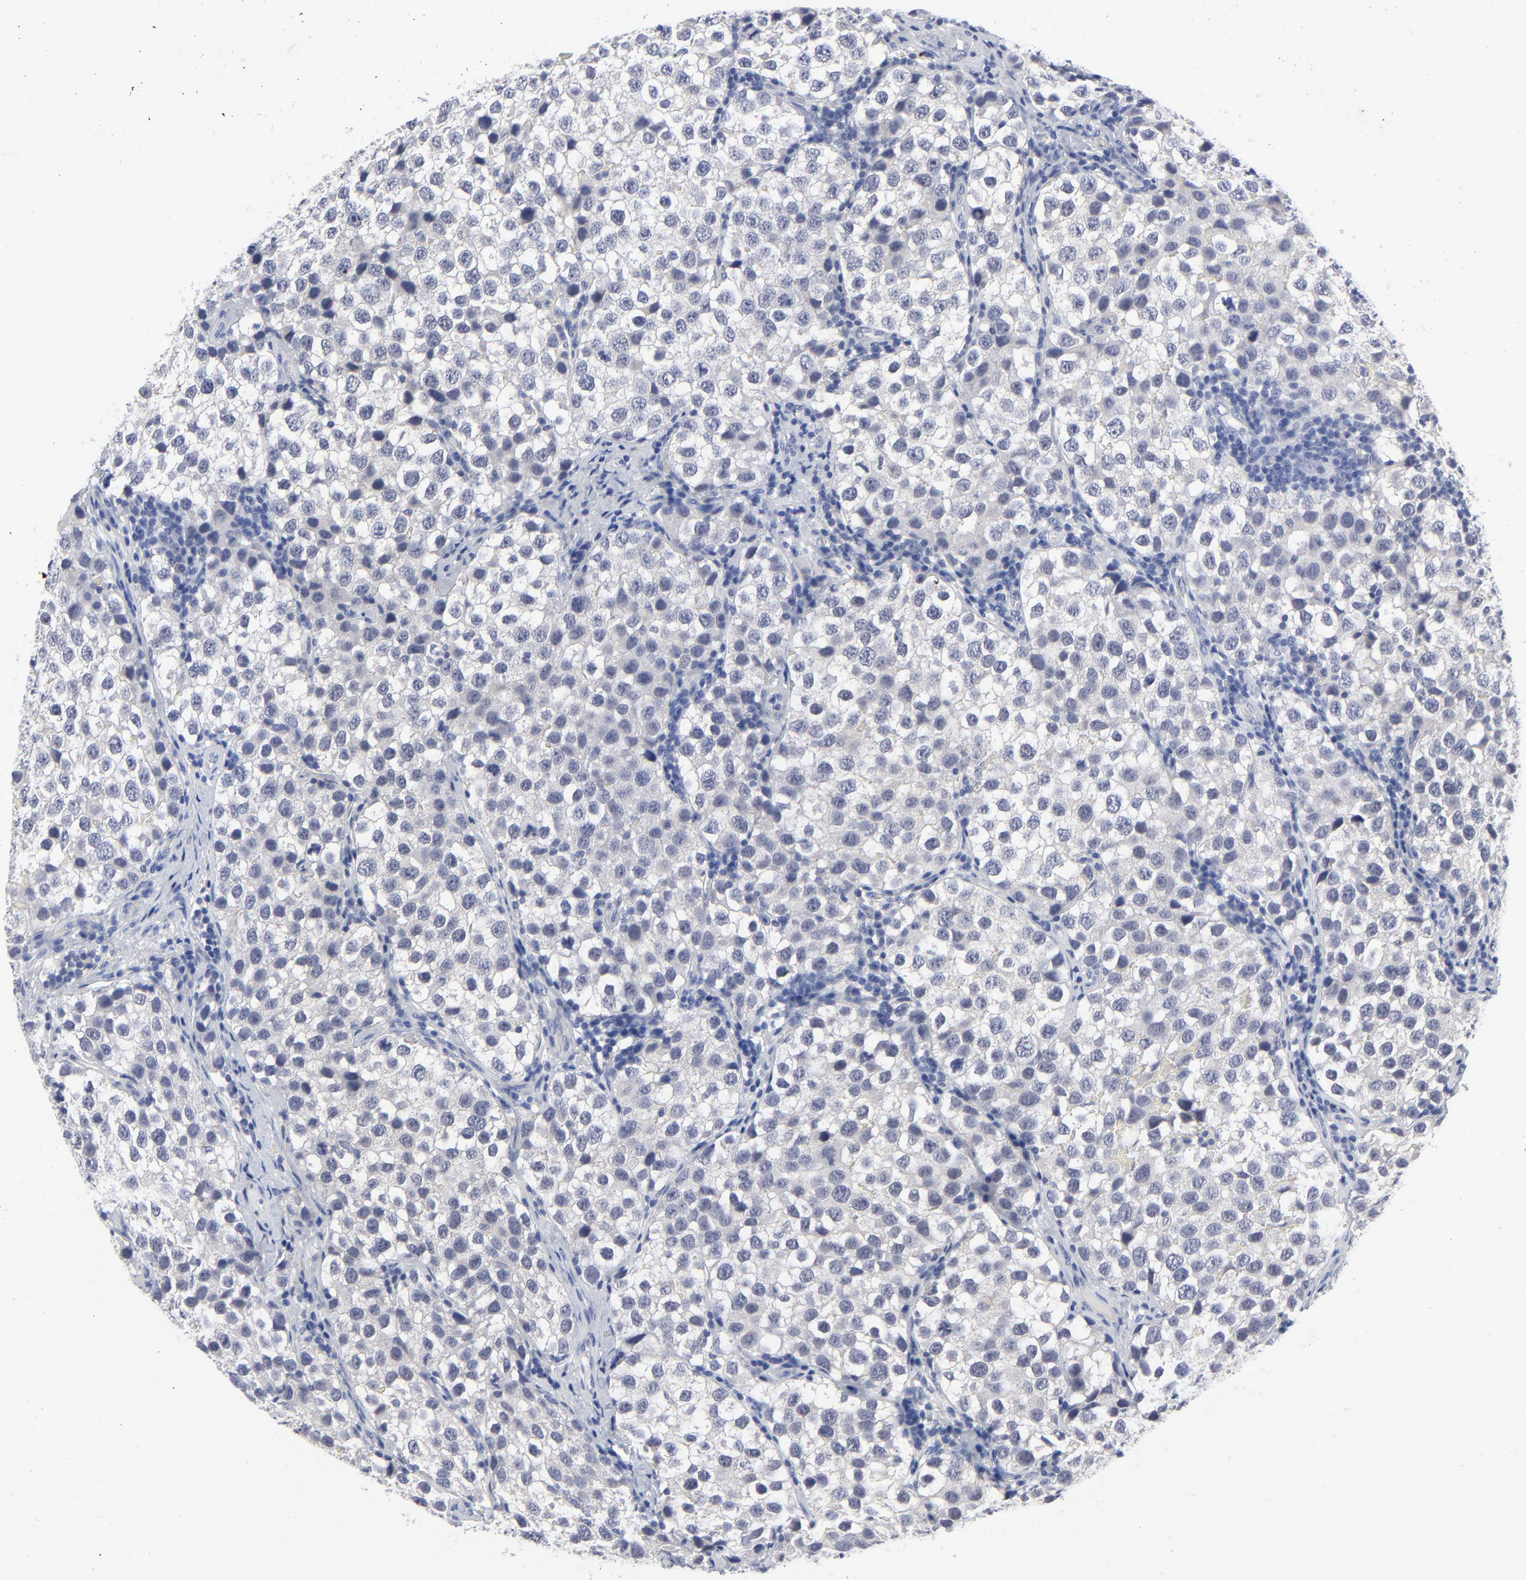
{"staining": {"intensity": "negative", "quantity": "none", "location": "none"}, "tissue": "testis cancer", "cell_type": "Tumor cells", "image_type": "cancer", "snomed": [{"axis": "morphology", "description": "Seminoma, NOS"}, {"axis": "topography", "description": "Testis"}], "caption": "Testis cancer was stained to show a protein in brown. There is no significant positivity in tumor cells.", "gene": "CLEC4G", "patient": {"sex": "male", "age": 39}}